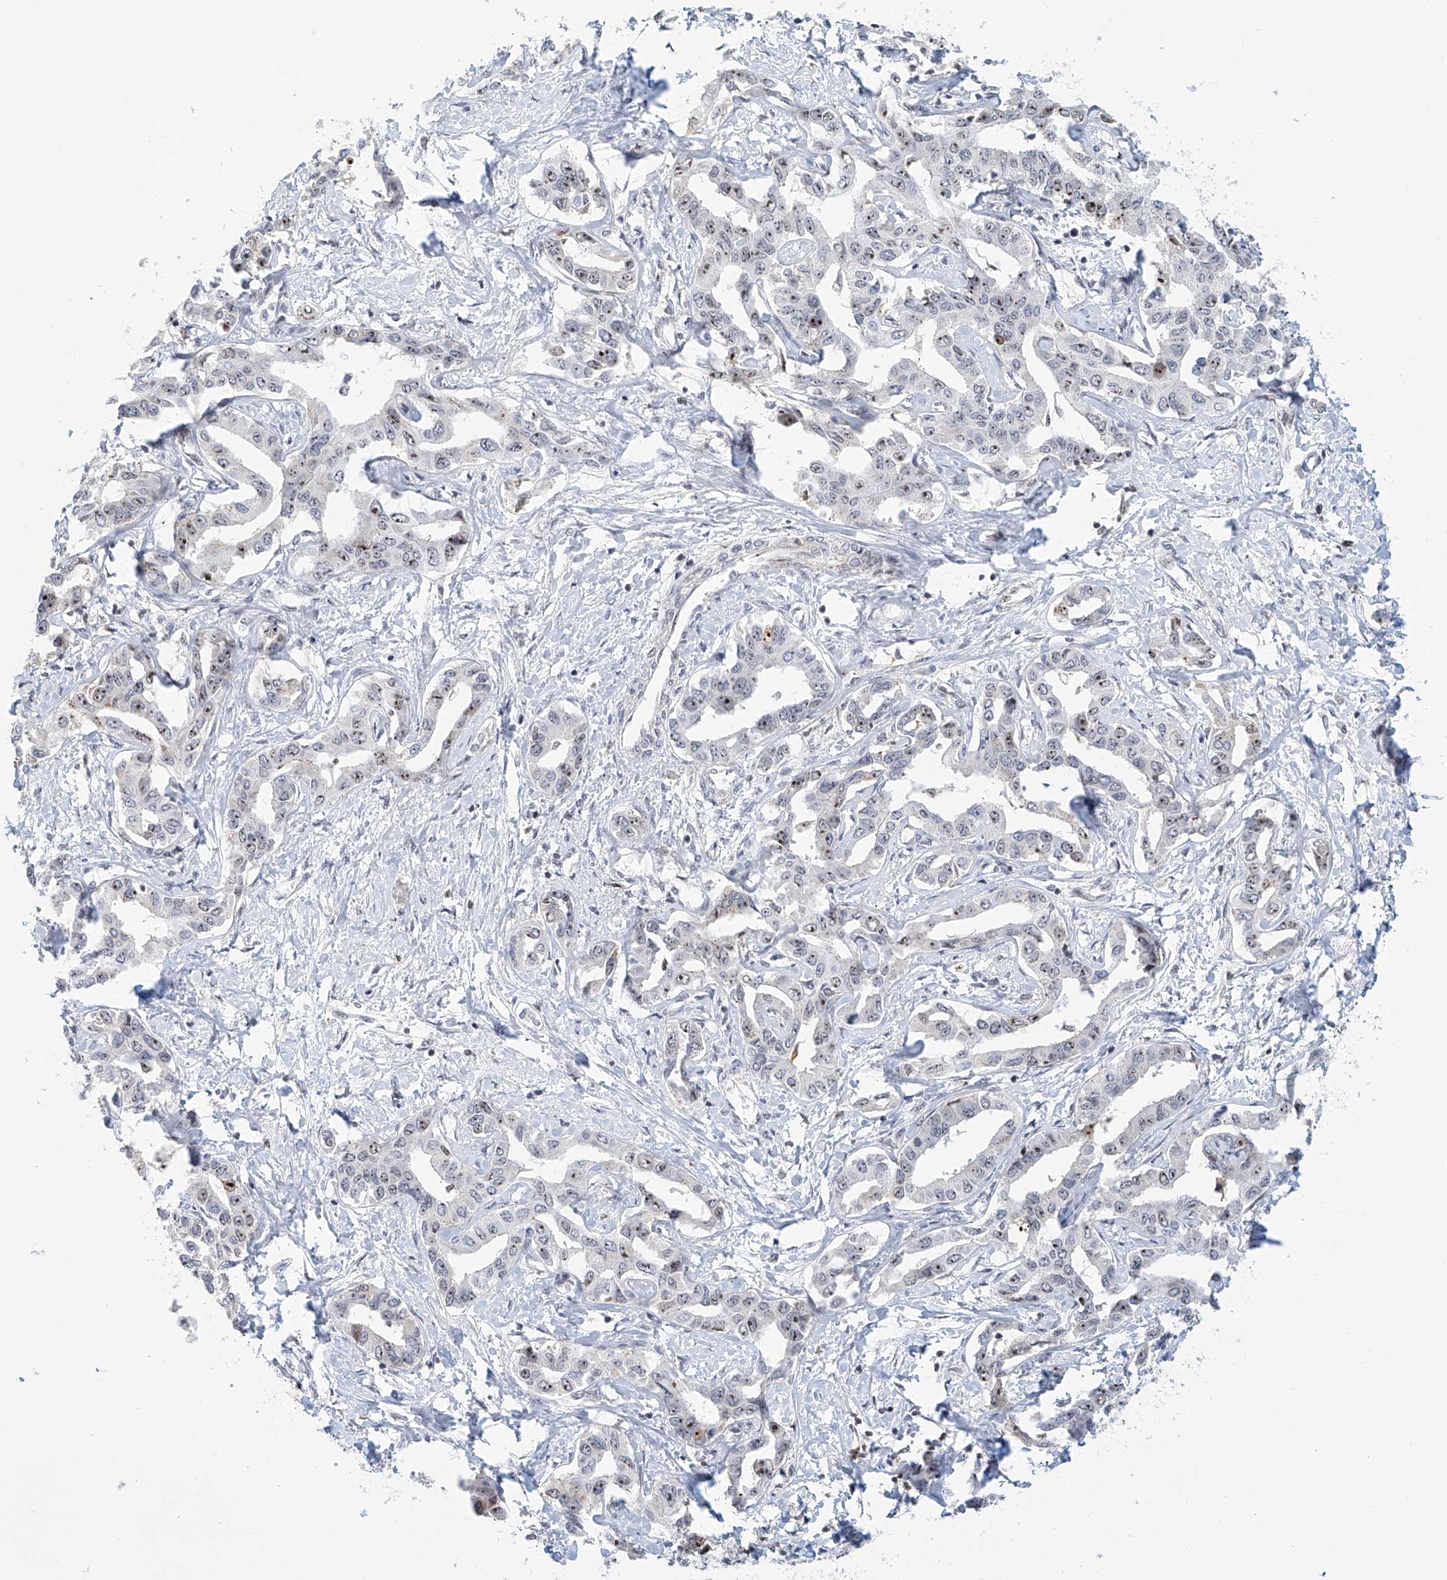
{"staining": {"intensity": "moderate", "quantity": "<25%", "location": "nuclear"}, "tissue": "liver cancer", "cell_type": "Tumor cells", "image_type": "cancer", "snomed": [{"axis": "morphology", "description": "Cholangiocarcinoma"}, {"axis": "topography", "description": "Liver"}], "caption": "A micrograph of human cholangiocarcinoma (liver) stained for a protein demonstrates moderate nuclear brown staining in tumor cells.", "gene": "PRUNE2", "patient": {"sex": "male", "age": 59}}